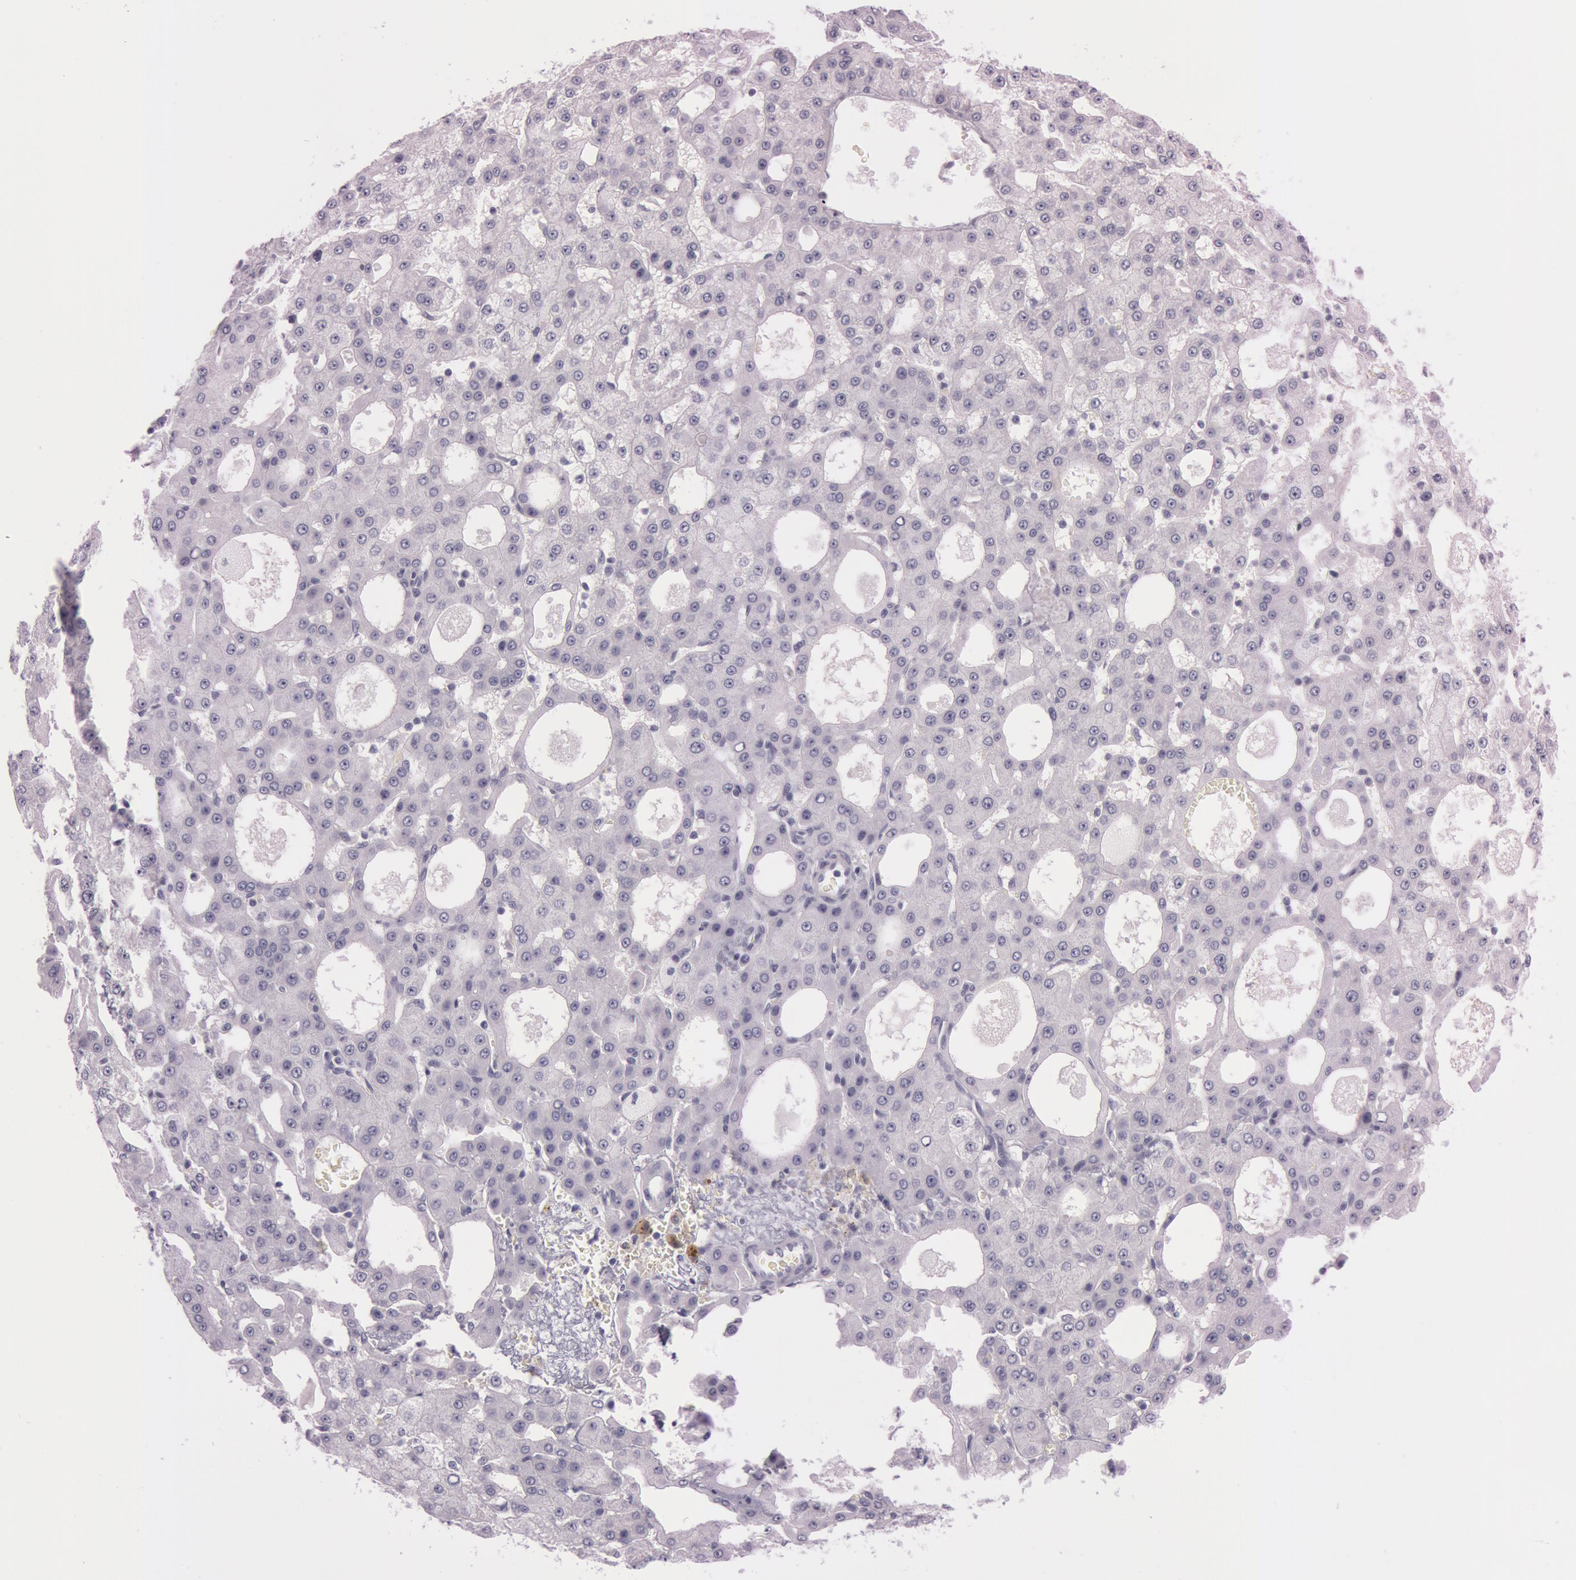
{"staining": {"intensity": "negative", "quantity": "none", "location": "none"}, "tissue": "liver cancer", "cell_type": "Tumor cells", "image_type": "cancer", "snomed": [{"axis": "morphology", "description": "Carcinoma, Hepatocellular, NOS"}, {"axis": "topography", "description": "Liver"}], "caption": "A micrograph of liver hepatocellular carcinoma stained for a protein demonstrates no brown staining in tumor cells.", "gene": "S100A7", "patient": {"sex": "male", "age": 47}}